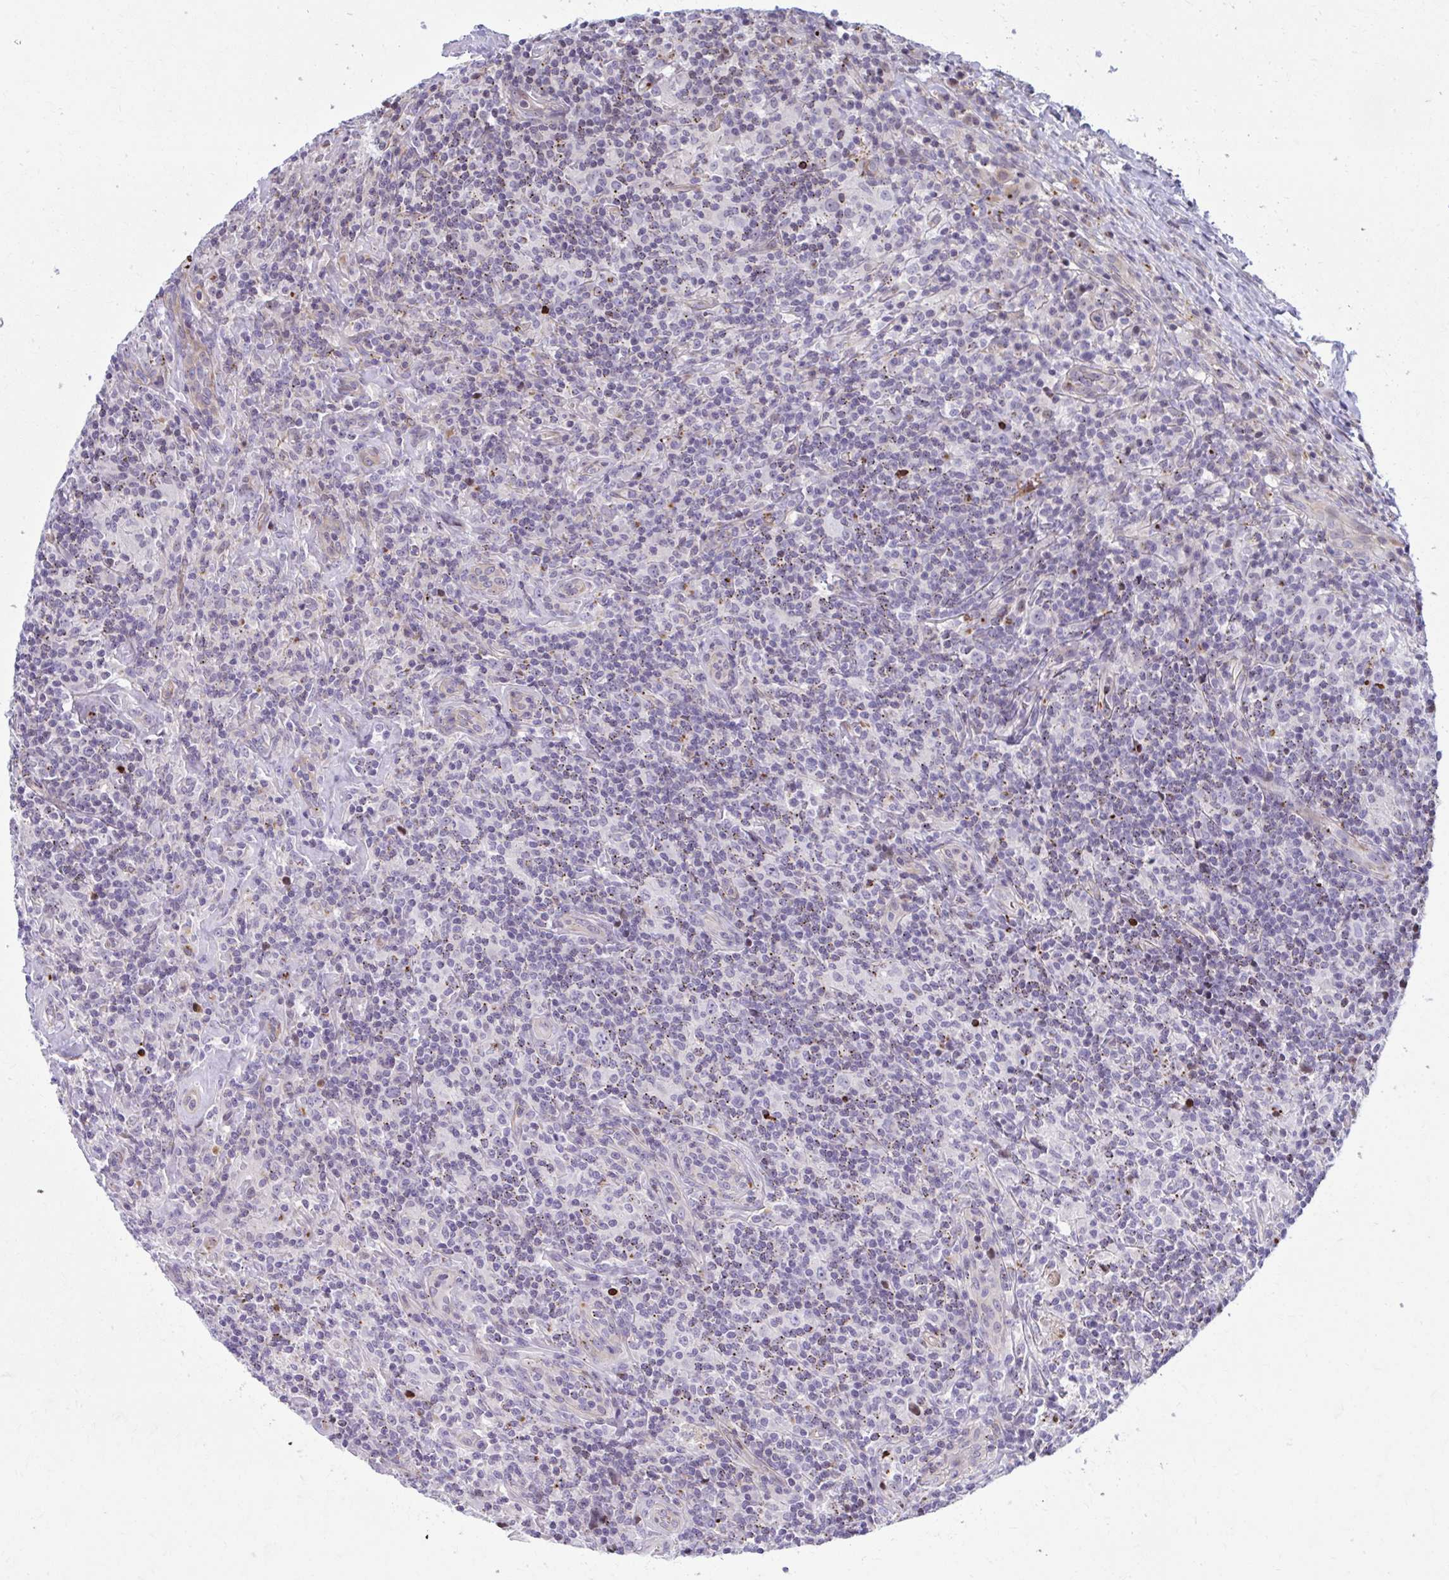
{"staining": {"intensity": "negative", "quantity": "none", "location": "none"}, "tissue": "lymphoma", "cell_type": "Tumor cells", "image_type": "cancer", "snomed": [{"axis": "morphology", "description": "Hodgkin's disease, NOS"}, {"axis": "morphology", "description": "Hodgkin's lymphoma, nodular sclerosis"}, {"axis": "topography", "description": "Lymph node"}], "caption": "The micrograph exhibits no staining of tumor cells in lymphoma.", "gene": "LRRC4B", "patient": {"sex": "female", "age": 10}}